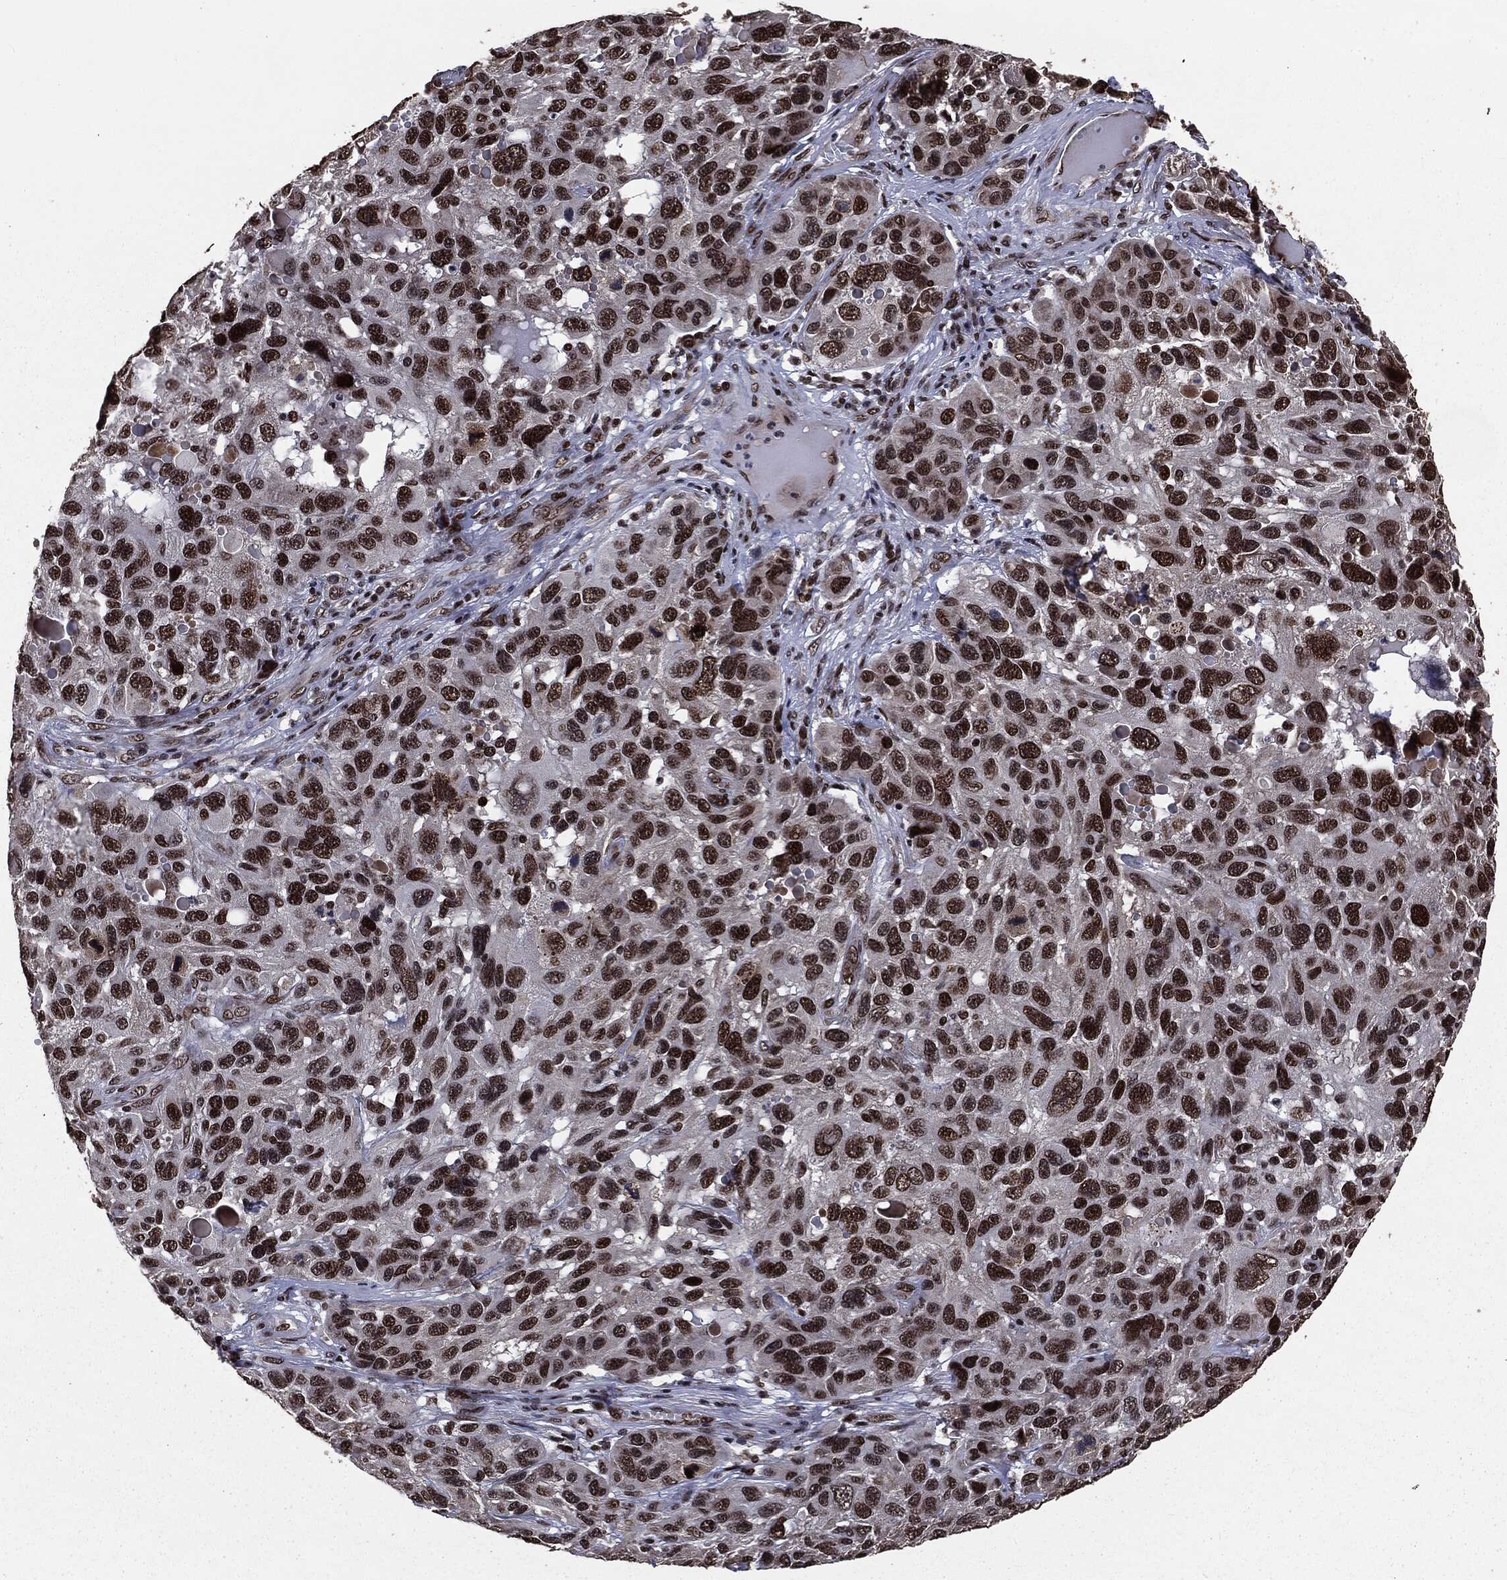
{"staining": {"intensity": "strong", "quantity": ">75%", "location": "nuclear"}, "tissue": "melanoma", "cell_type": "Tumor cells", "image_type": "cancer", "snomed": [{"axis": "morphology", "description": "Malignant melanoma, NOS"}, {"axis": "topography", "description": "Skin"}], "caption": "High-magnification brightfield microscopy of malignant melanoma stained with DAB (brown) and counterstained with hematoxylin (blue). tumor cells exhibit strong nuclear expression is identified in about>75% of cells.", "gene": "DVL2", "patient": {"sex": "male", "age": 53}}